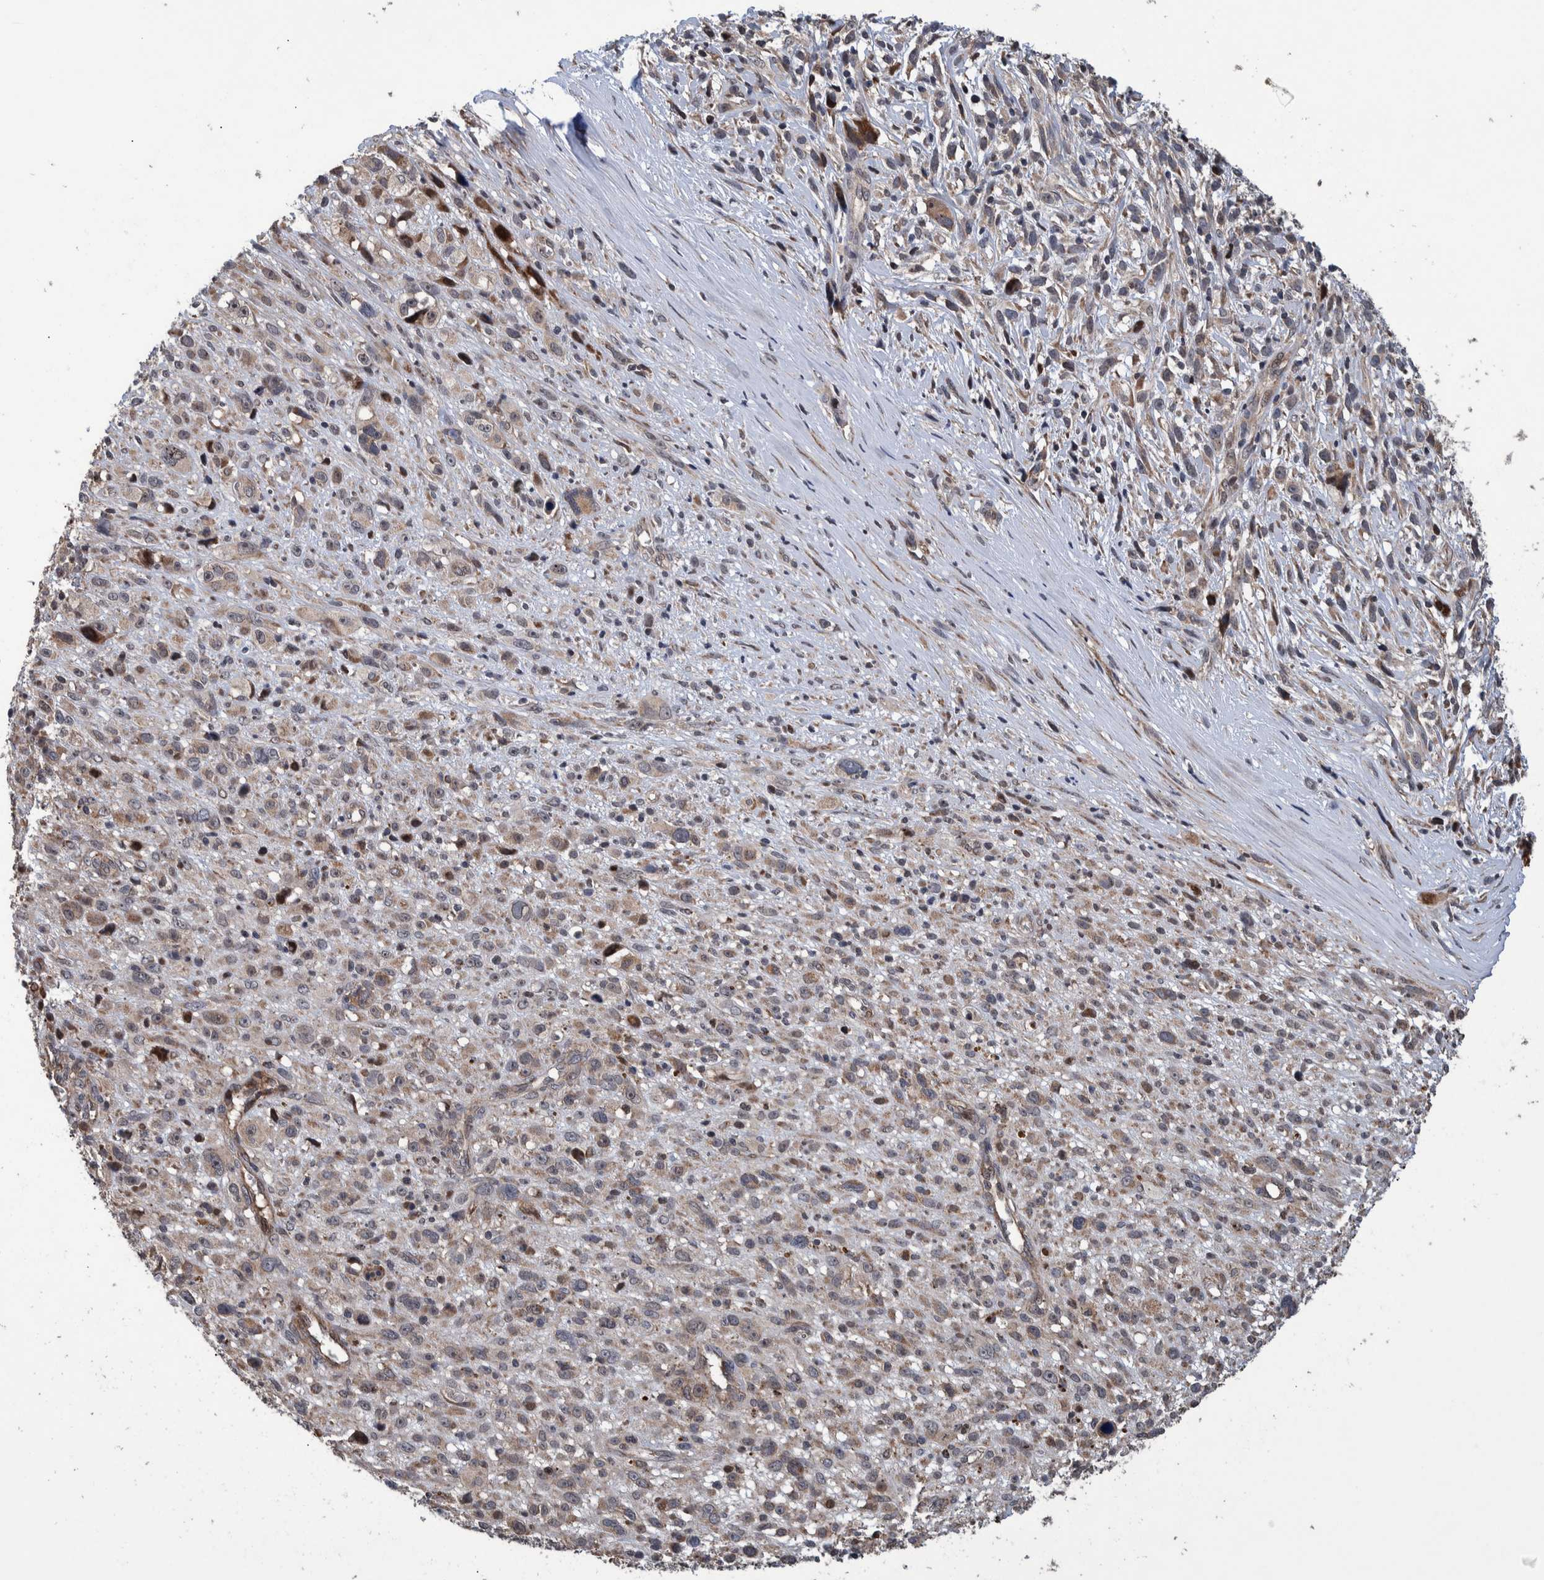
{"staining": {"intensity": "weak", "quantity": "25%-75%", "location": "cytoplasmic/membranous"}, "tissue": "melanoma", "cell_type": "Tumor cells", "image_type": "cancer", "snomed": [{"axis": "morphology", "description": "Malignant melanoma, NOS"}, {"axis": "topography", "description": "Skin"}], "caption": "Brown immunohistochemical staining in human melanoma shows weak cytoplasmic/membranous expression in approximately 25%-75% of tumor cells.", "gene": "B3GNTL1", "patient": {"sex": "female", "age": 55}}